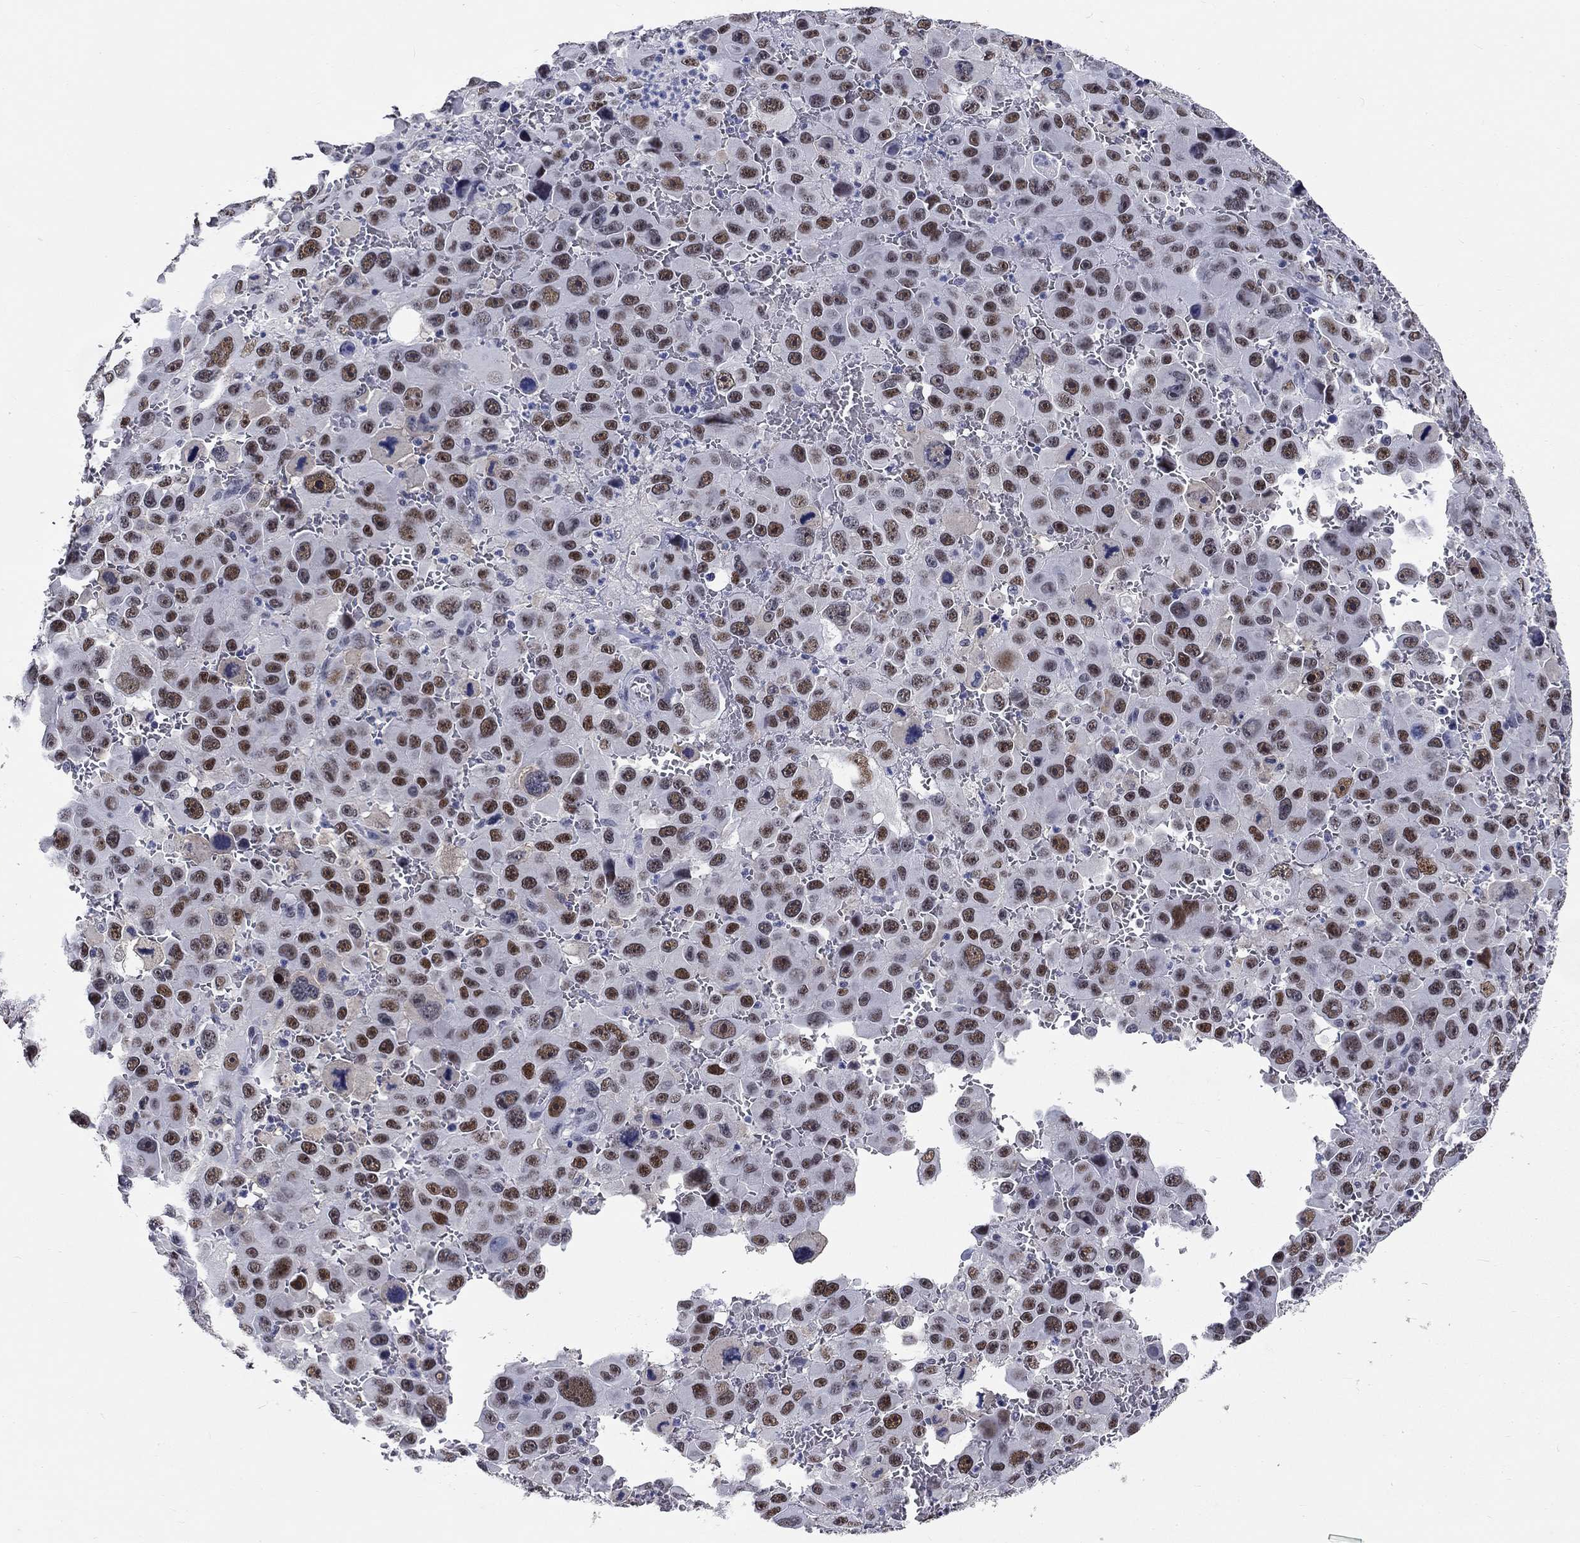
{"staining": {"intensity": "strong", "quantity": "25%-75%", "location": "nuclear"}, "tissue": "melanoma", "cell_type": "Tumor cells", "image_type": "cancer", "snomed": [{"axis": "morphology", "description": "Malignant melanoma, NOS"}, {"axis": "topography", "description": "Skin"}], "caption": "Tumor cells reveal high levels of strong nuclear positivity in approximately 25%-75% of cells in human malignant melanoma. (Stains: DAB in brown, nuclei in blue, Microscopy: brightfield microscopy at high magnification).", "gene": "GRIN1", "patient": {"sex": "female", "age": 91}}